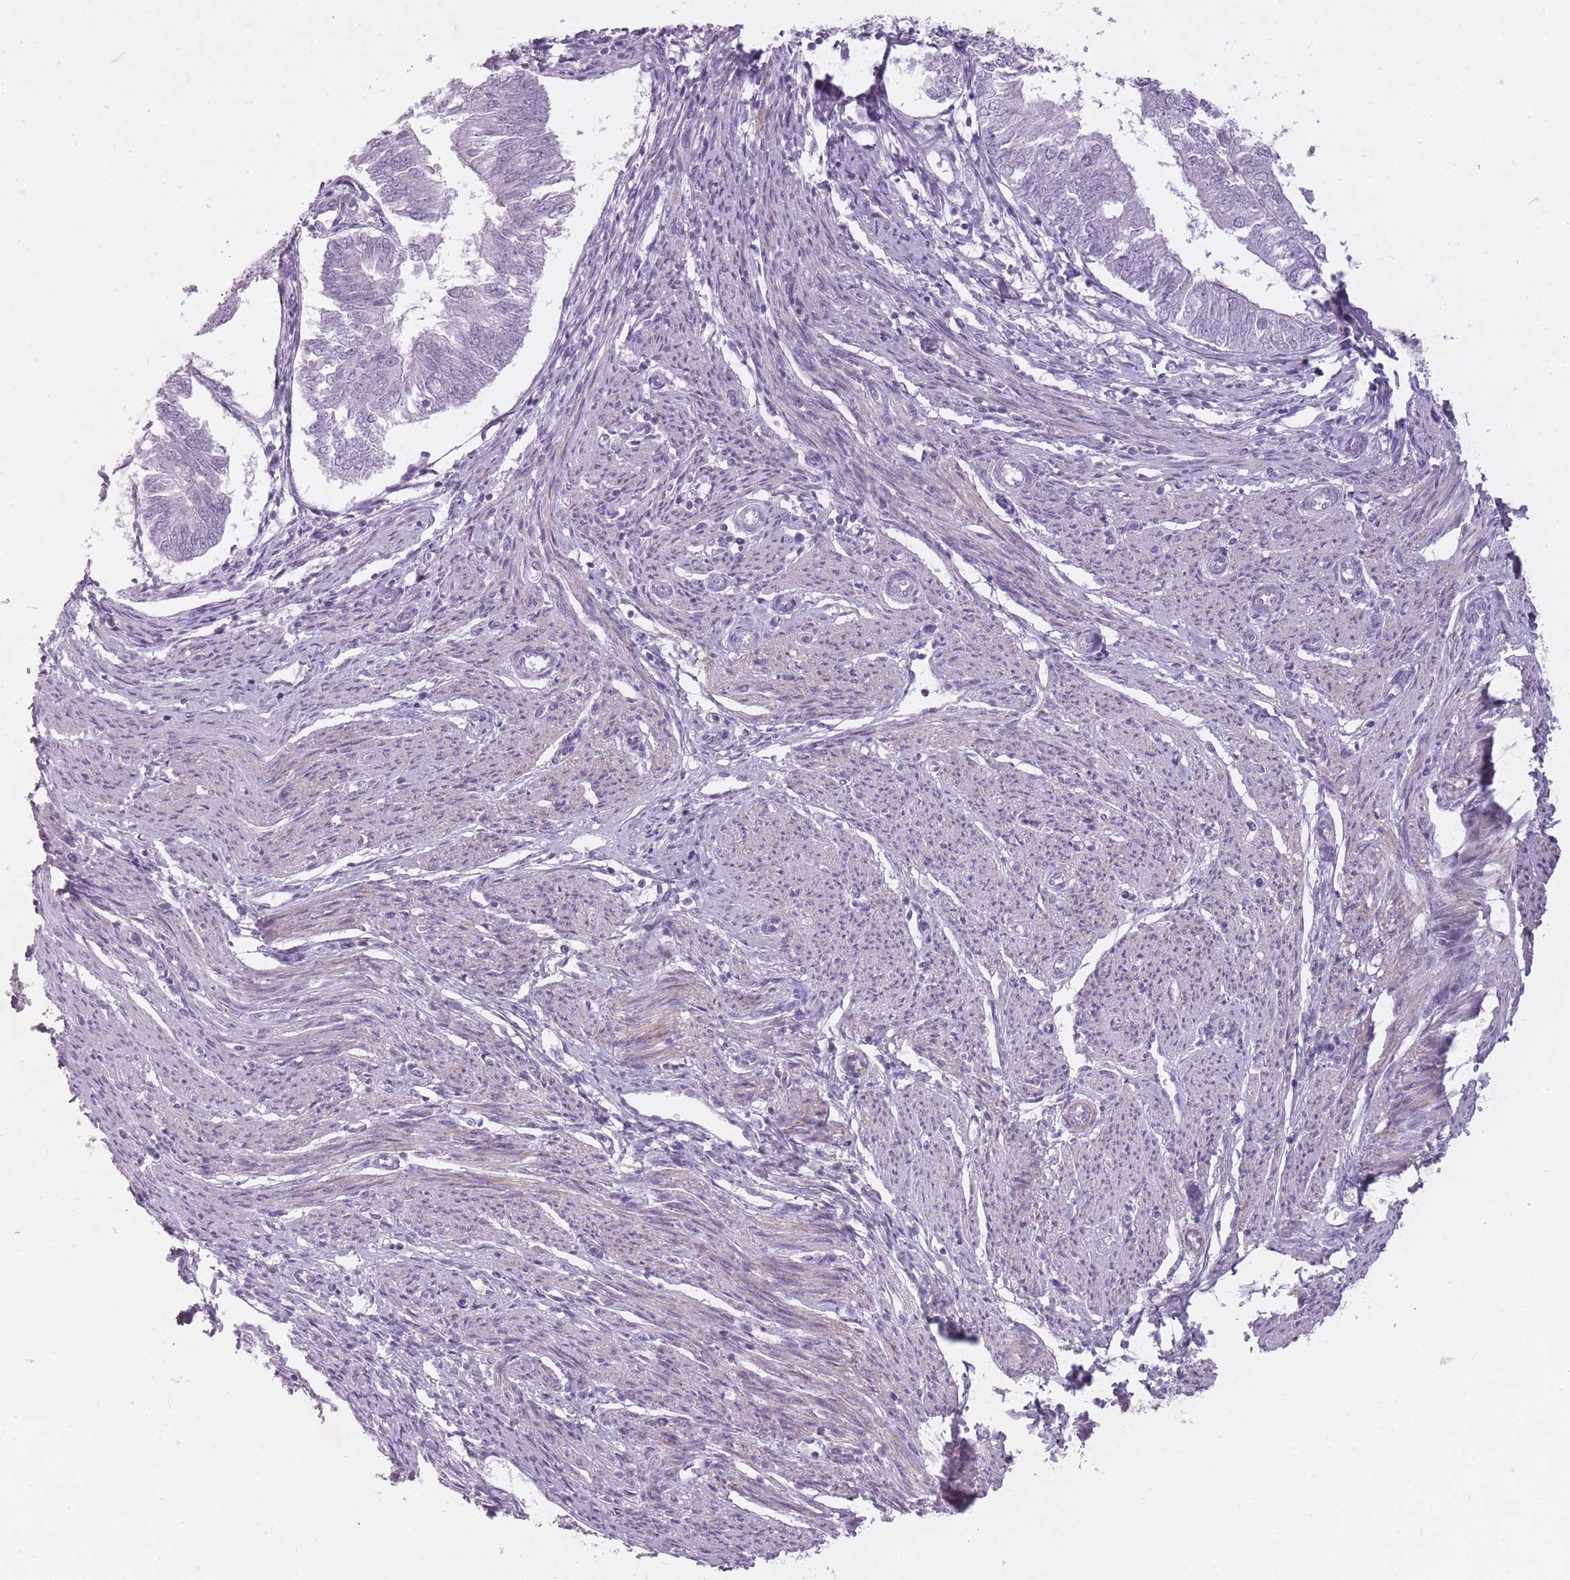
{"staining": {"intensity": "negative", "quantity": "none", "location": "none"}, "tissue": "endometrial cancer", "cell_type": "Tumor cells", "image_type": "cancer", "snomed": [{"axis": "morphology", "description": "Adenocarcinoma, NOS"}, {"axis": "topography", "description": "Endometrium"}], "caption": "Immunohistochemistry (IHC) photomicrograph of neoplastic tissue: human endometrial adenocarcinoma stained with DAB displays no significant protein positivity in tumor cells.", "gene": "RFX4", "patient": {"sex": "female", "age": 58}}